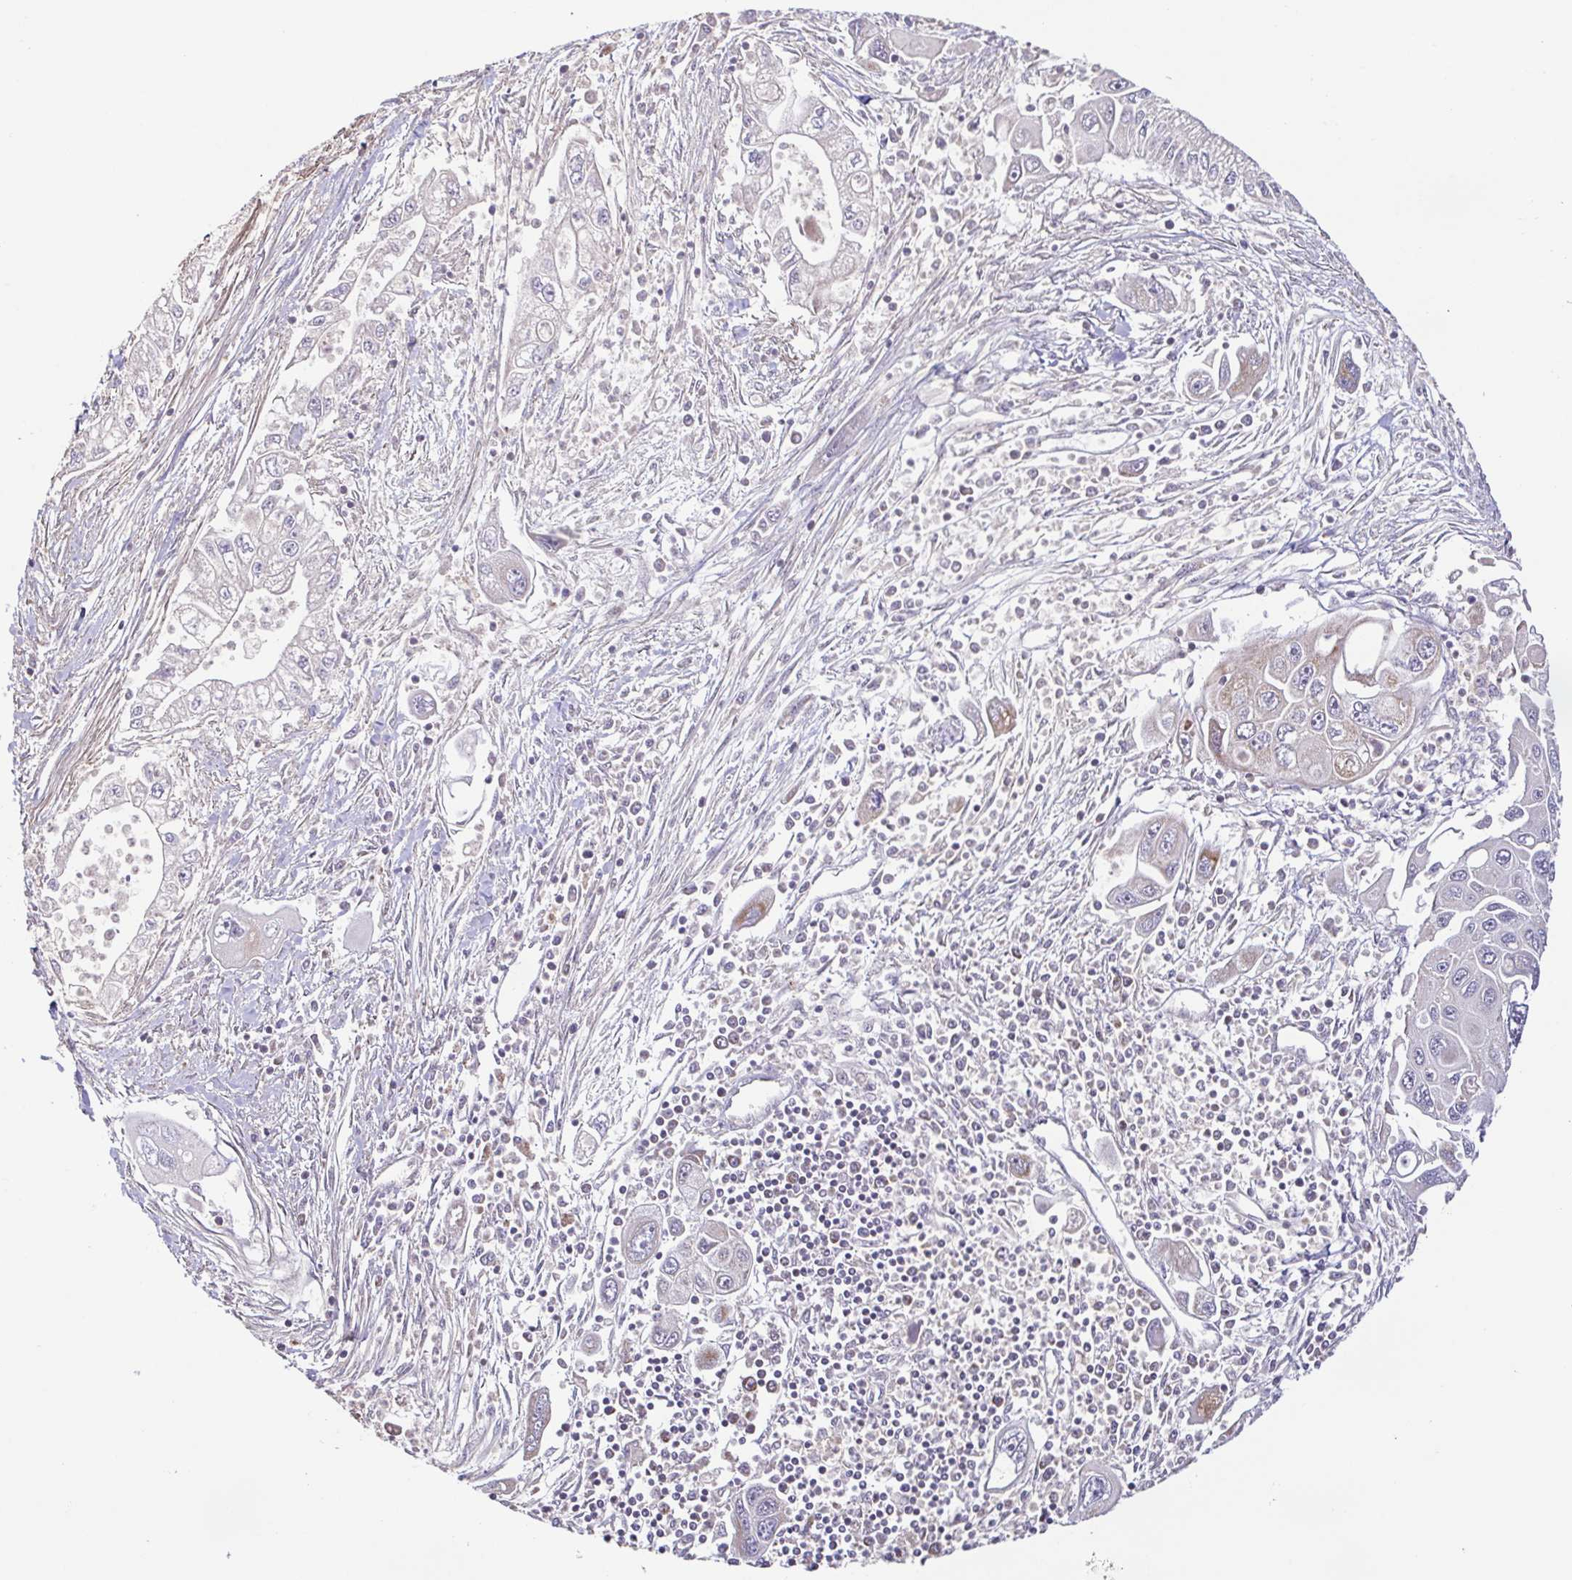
{"staining": {"intensity": "weak", "quantity": "<25%", "location": "cytoplasmic/membranous"}, "tissue": "pancreatic cancer", "cell_type": "Tumor cells", "image_type": "cancer", "snomed": [{"axis": "morphology", "description": "Adenocarcinoma, NOS"}, {"axis": "topography", "description": "Pancreas"}], "caption": "This is a photomicrograph of immunohistochemistry (IHC) staining of pancreatic cancer, which shows no expression in tumor cells.", "gene": "DIP2B", "patient": {"sex": "male", "age": 70}}